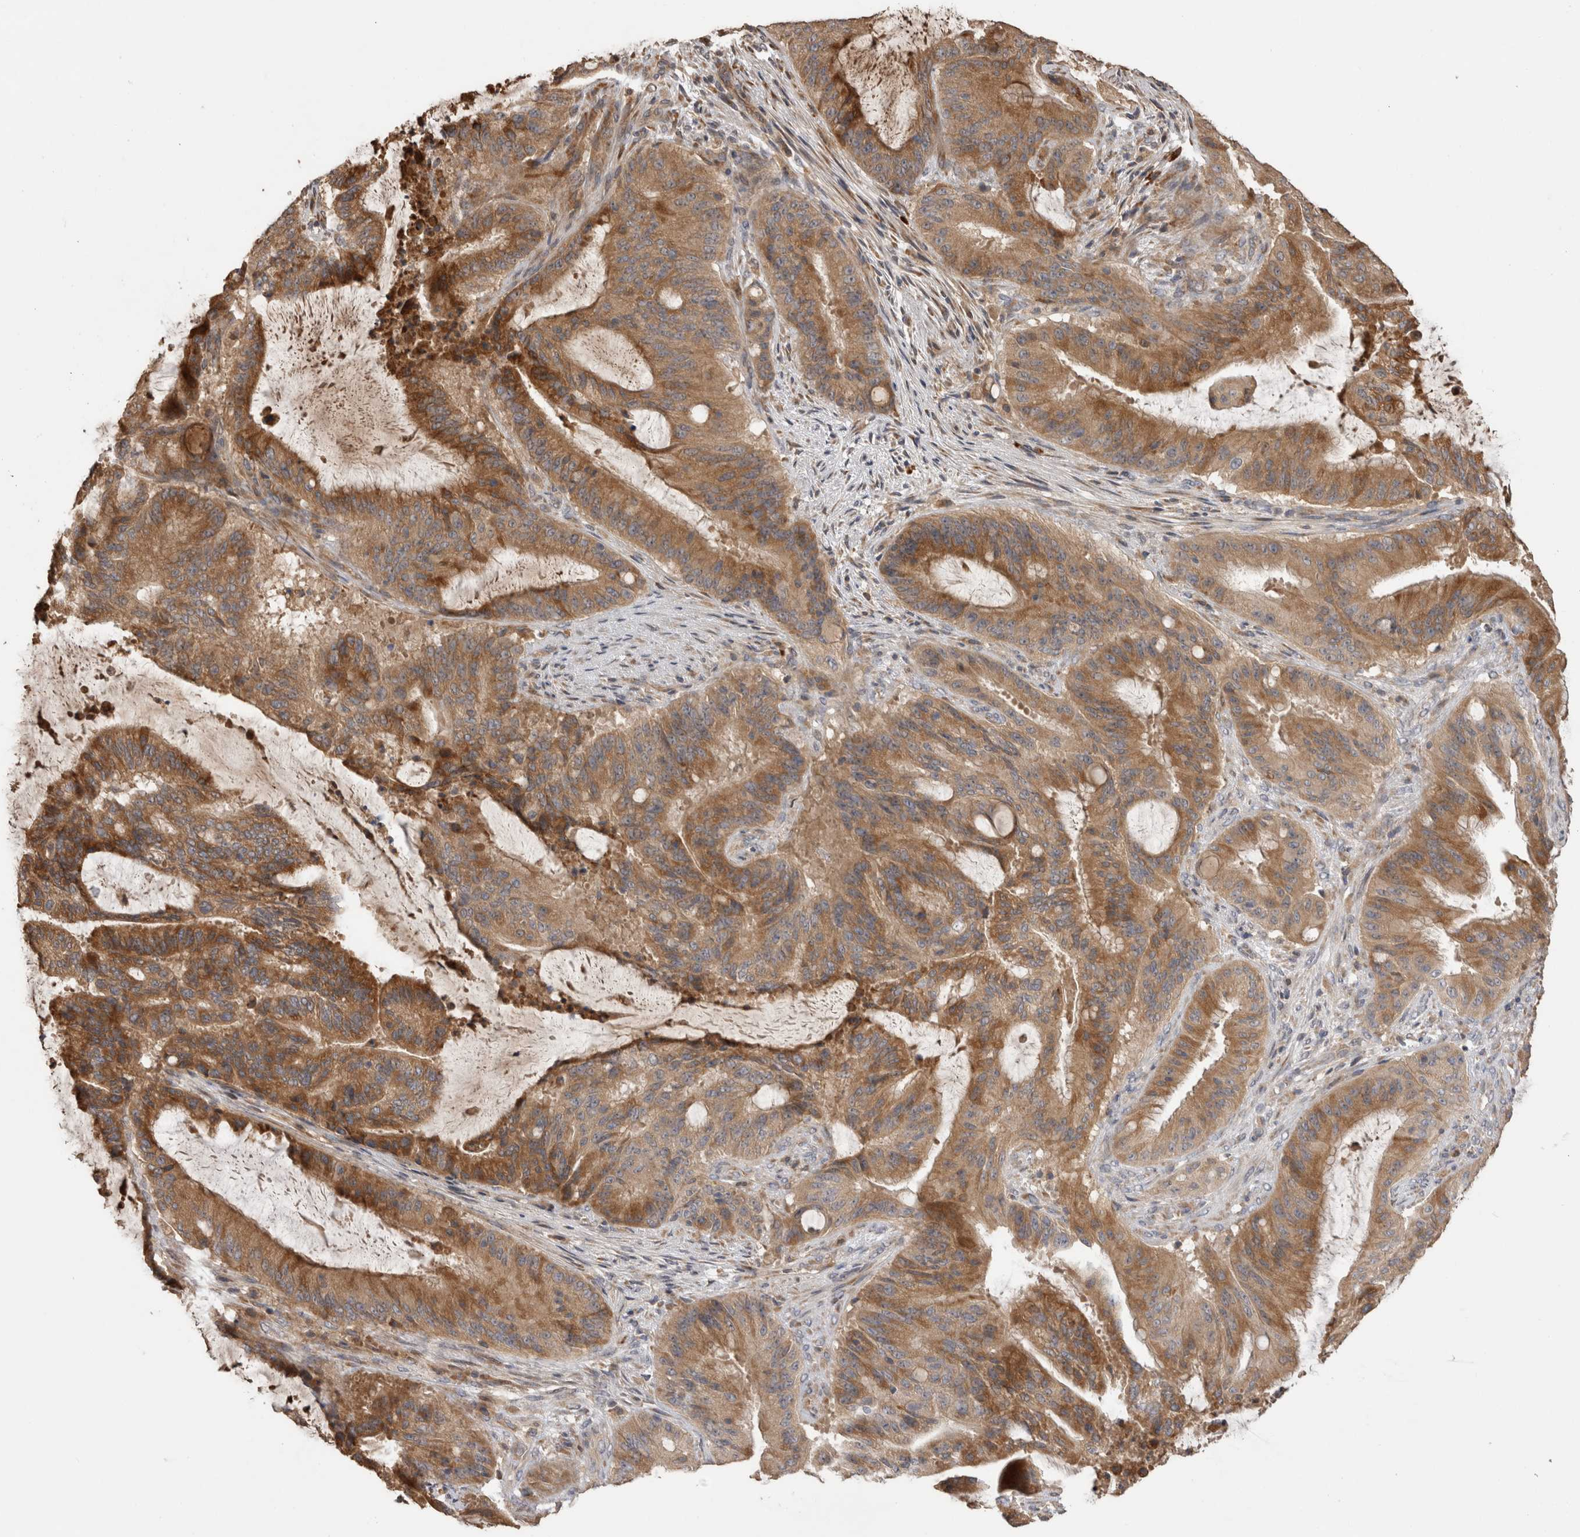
{"staining": {"intensity": "moderate", "quantity": ">75%", "location": "cytoplasmic/membranous"}, "tissue": "liver cancer", "cell_type": "Tumor cells", "image_type": "cancer", "snomed": [{"axis": "morphology", "description": "Normal tissue, NOS"}, {"axis": "morphology", "description": "Cholangiocarcinoma"}, {"axis": "topography", "description": "Liver"}, {"axis": "topography", "description": "Peripheral nerve tissue"}], "caption": "Immunohistochemical staining of cholangiocarcinoma (liver) demonstrates medium levels of moderate cytoplasmic/membranous positivity in about >75% of tumor cells.", "gene": "TBCE", "patient": {"sex": "female", "age": 73}}